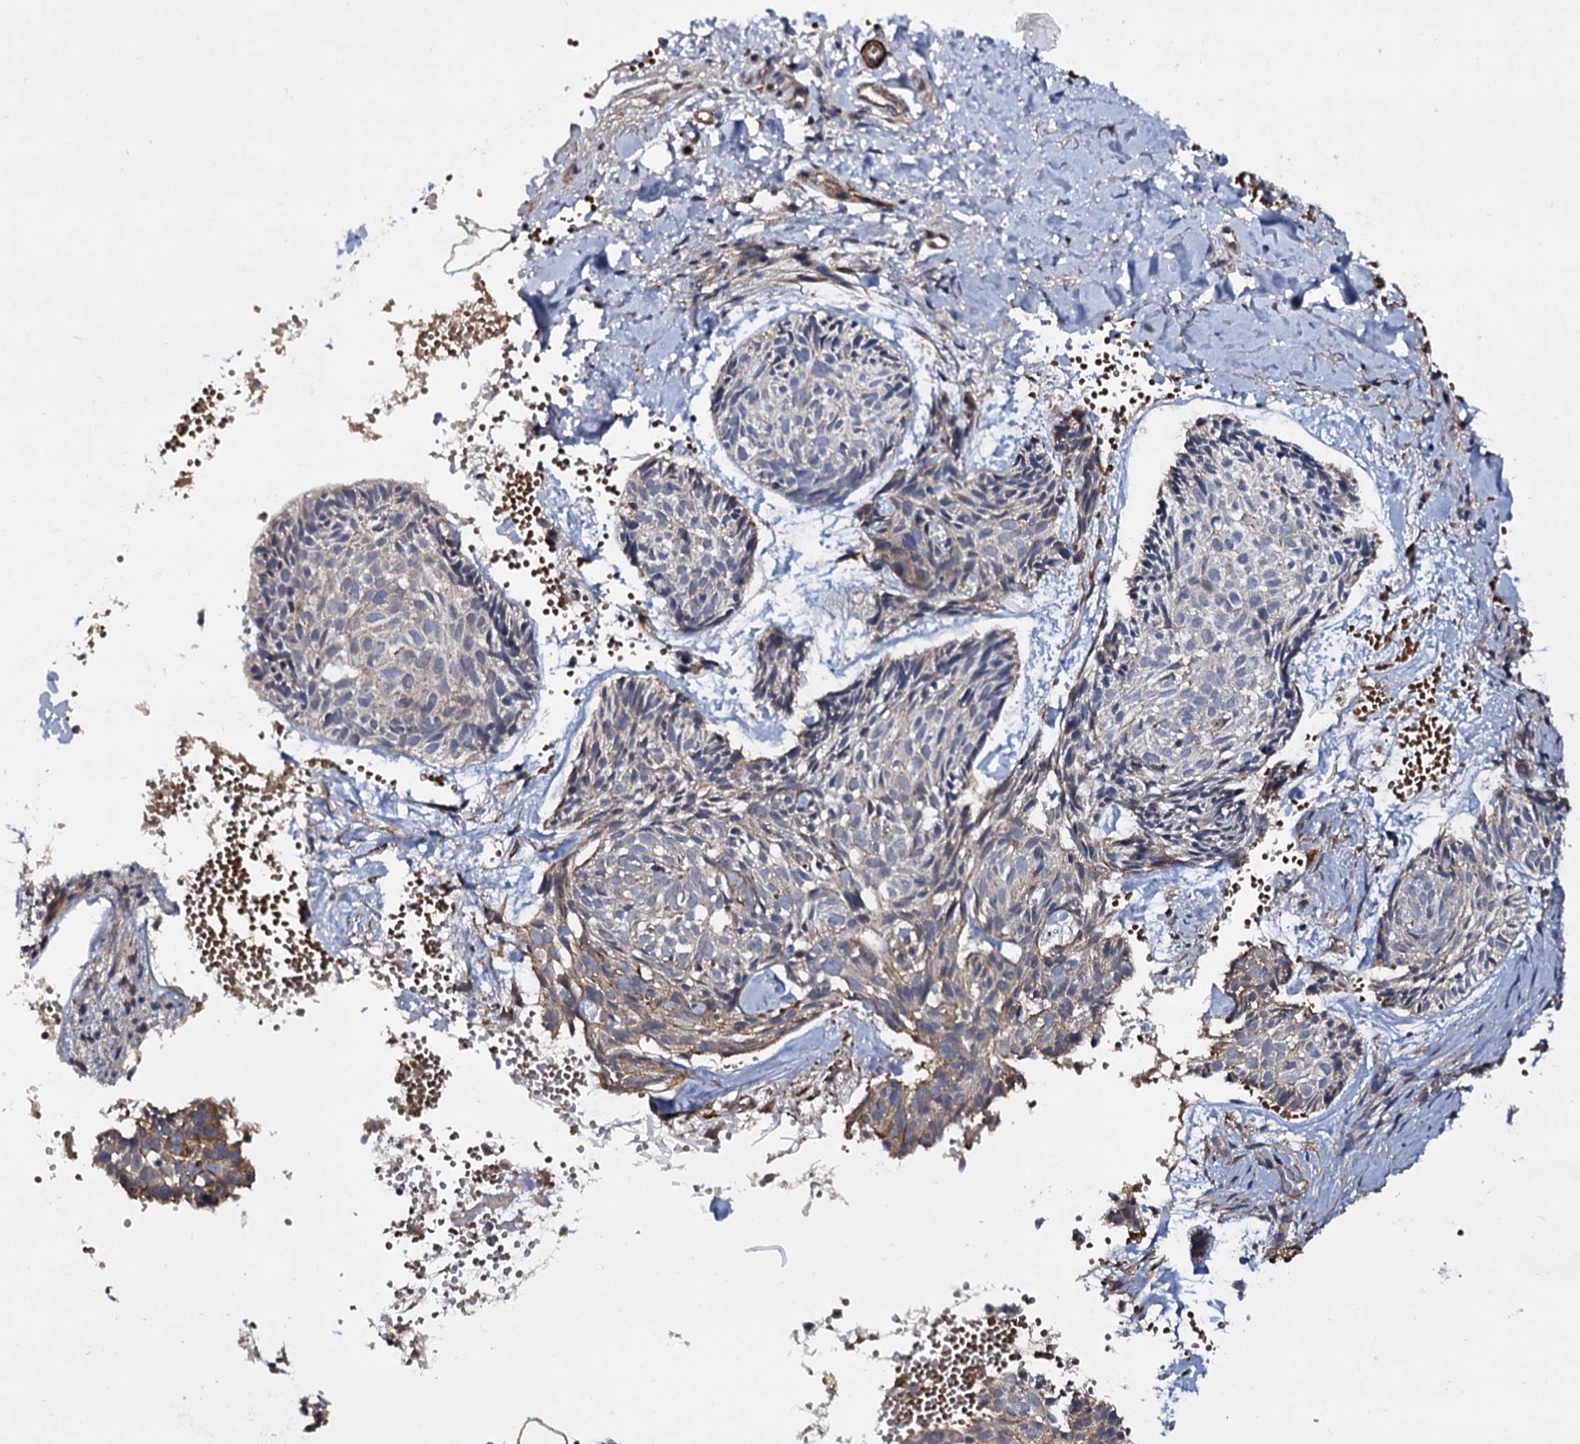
{"staining": {"intensity": "weak", "quantity": "<25%", "location": "cytoplasmic/membranous"}, "tissue": "skin cancer", "cell_type": "Tumor cells", "image_type": "cancer", "snomed": [{"axis": "morphology", "description": "Normal tissue, NOS"}, {"axis": "morphology", "description": "Basal cell carcinoma"}, {"axis": "topography", "description": "Skin"}], "caption": "DAB (3,3'-diaminobenzidine) immunohistochemical staining of human skin cancer (basal cell carcinoma) reveals no significant positivity in tumor cells.", "gene": "ISM2", "patient": {"sex": "male", "age": 66}}